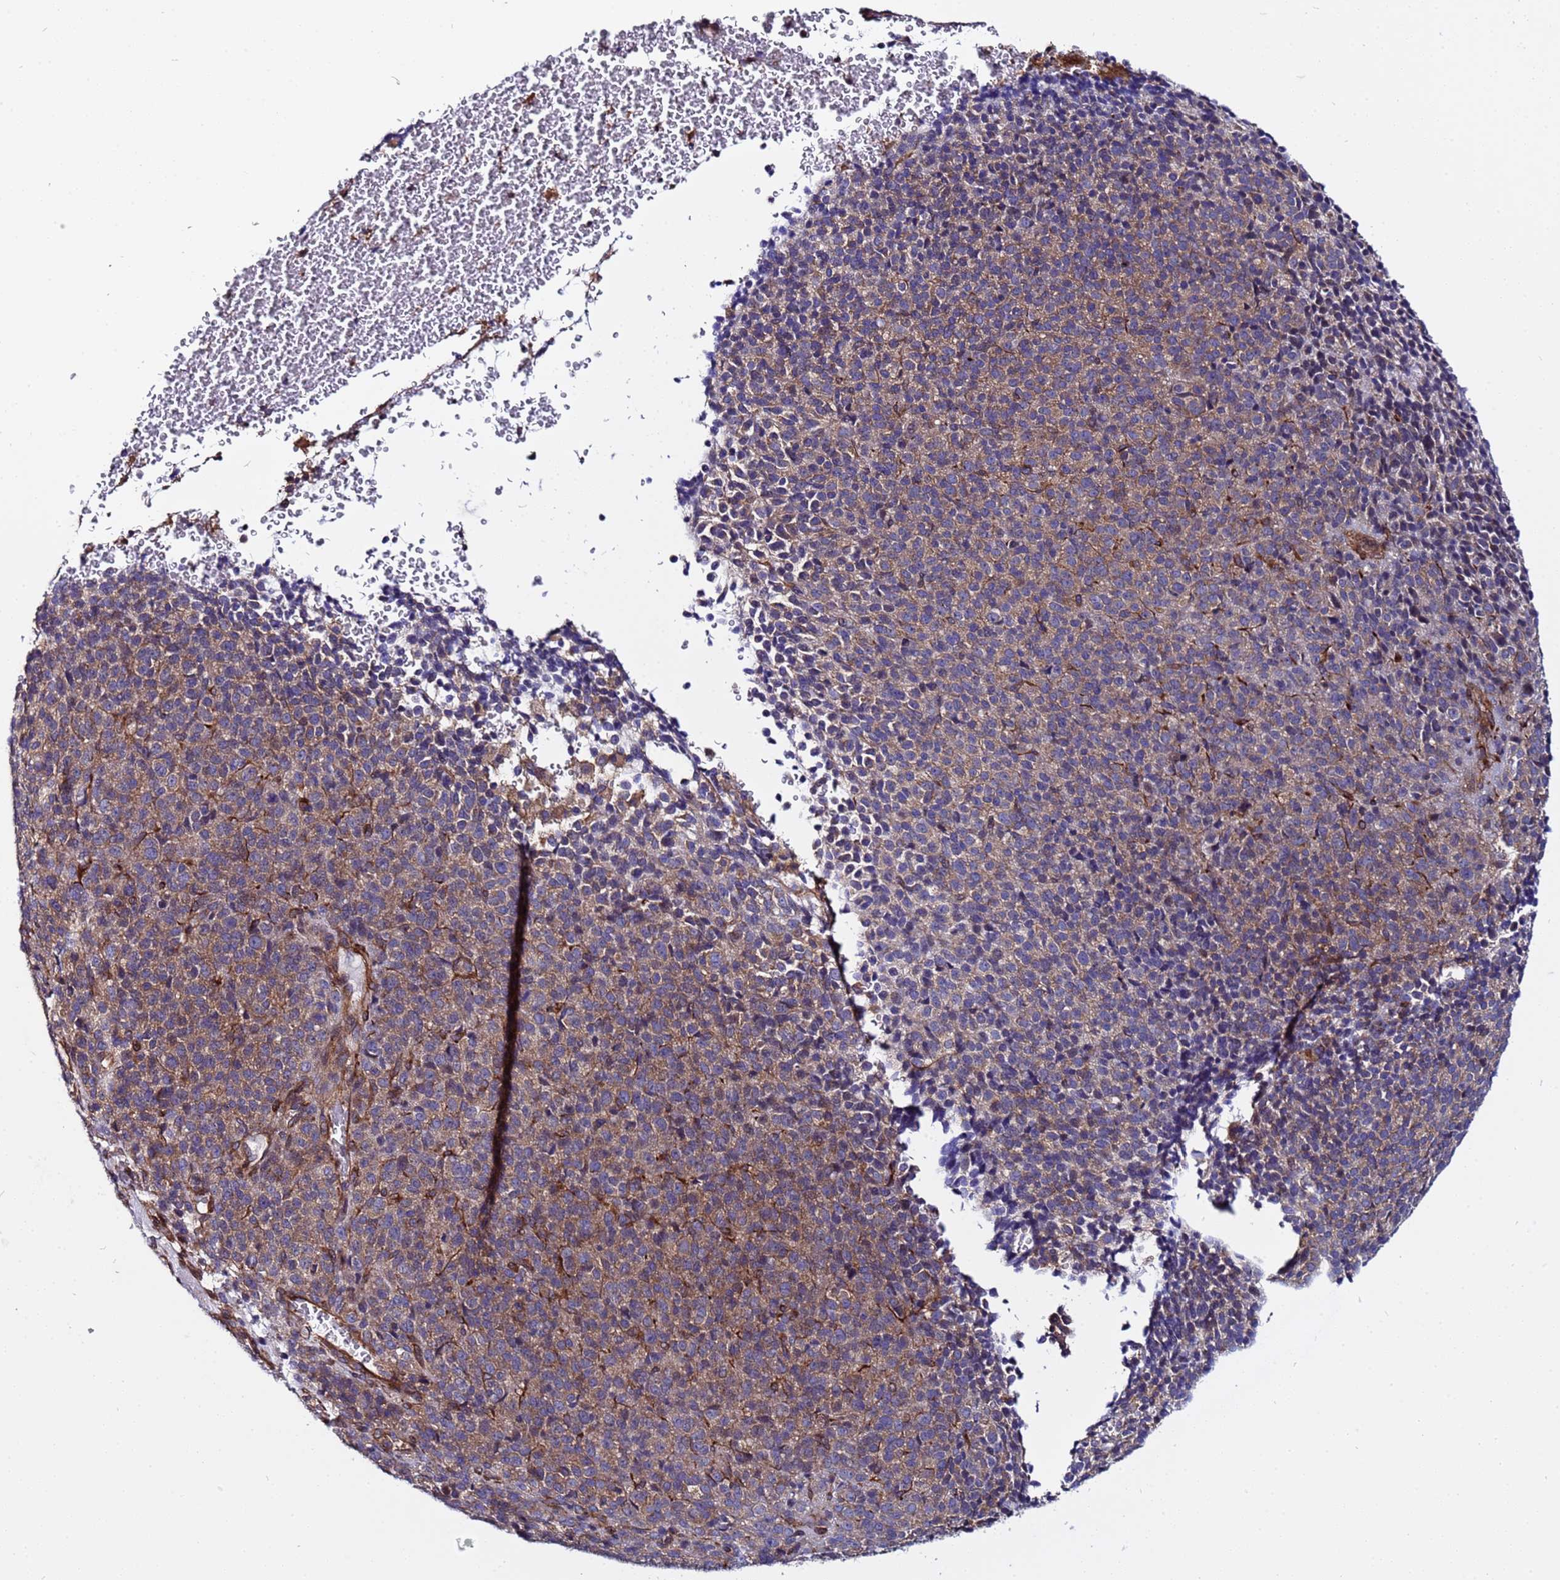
{"staining": {"intensity": "weak", "quantity": ">75%", "location": "cytoplasmic/membranous"}, "tissue": "melanoma", "cell_type": "Tumor cells", "image_type": "cancer", "snomed": [{"axis": "morphology", "description": "Malignant melanoma, Metastatic site"}, {"axis": "topography", "description": "Brain"}], "caption": "Approximately >75% of tumor cells in human malignant melanoma (metastatic site) display weak cytoplasmic/membranous protein staining as visualized by brown immunohistochemical staining.", "gene": "STK38", "patient": {"sex": "female", "age": 56}}